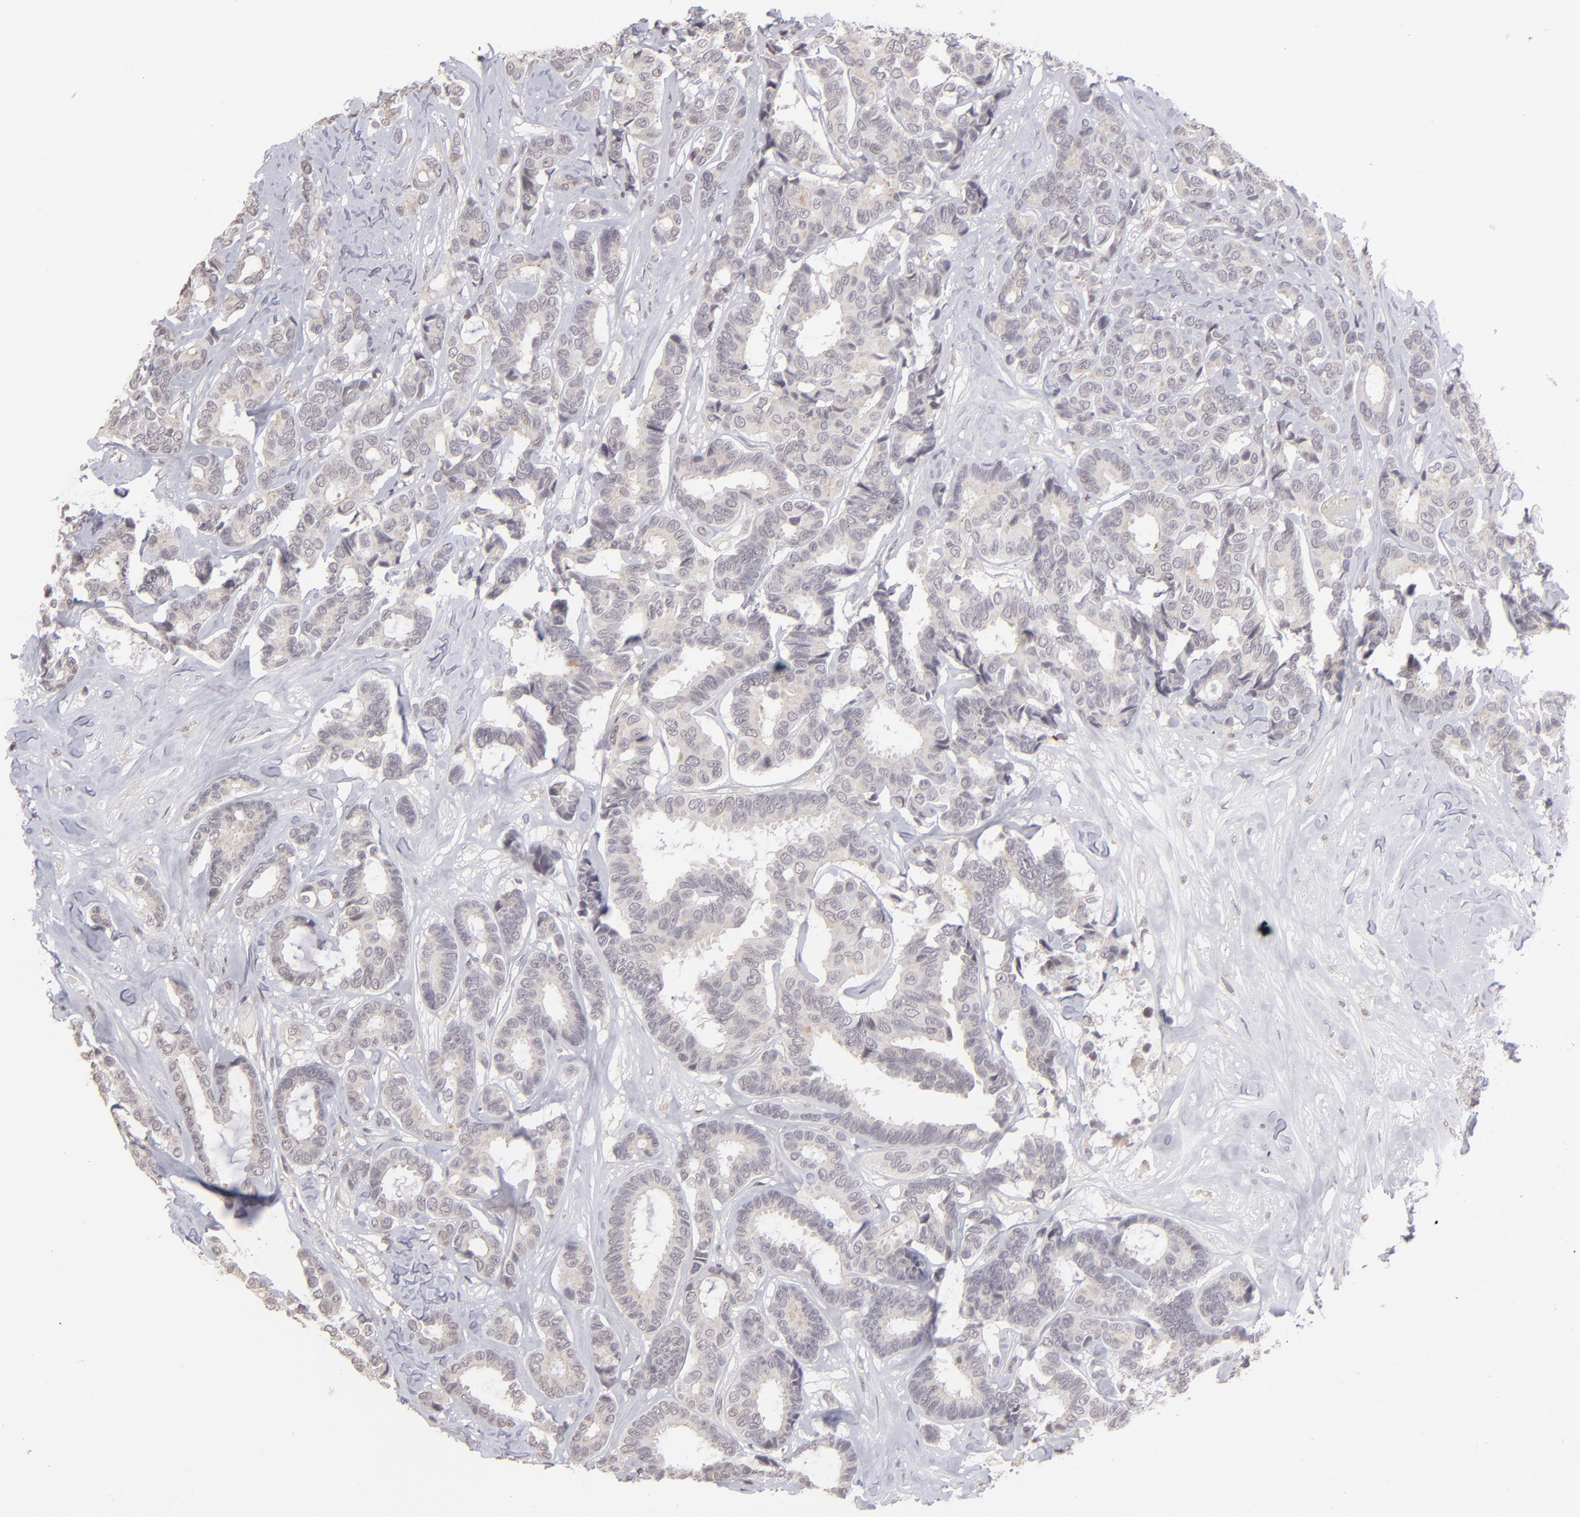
{"staining": {"intensity": "negative", "quantity": "none", "location": "none"}, "tissue": "breast cancer", "cell_type": "Tumor cells", "image_type": "cancer", "snomed": [{"axis": "morphology", "description": "Duct carcinoma"}, {"axis": "topography", "description": "Breast"}], "caption": "High power microscopy micrograph of an IHC image of breast cancer (invasive ductal carcinoma), revealing no significant staining in tumor cells.", "gene": "CLDN2", "patient": {"sex": "female", "age": 87}}